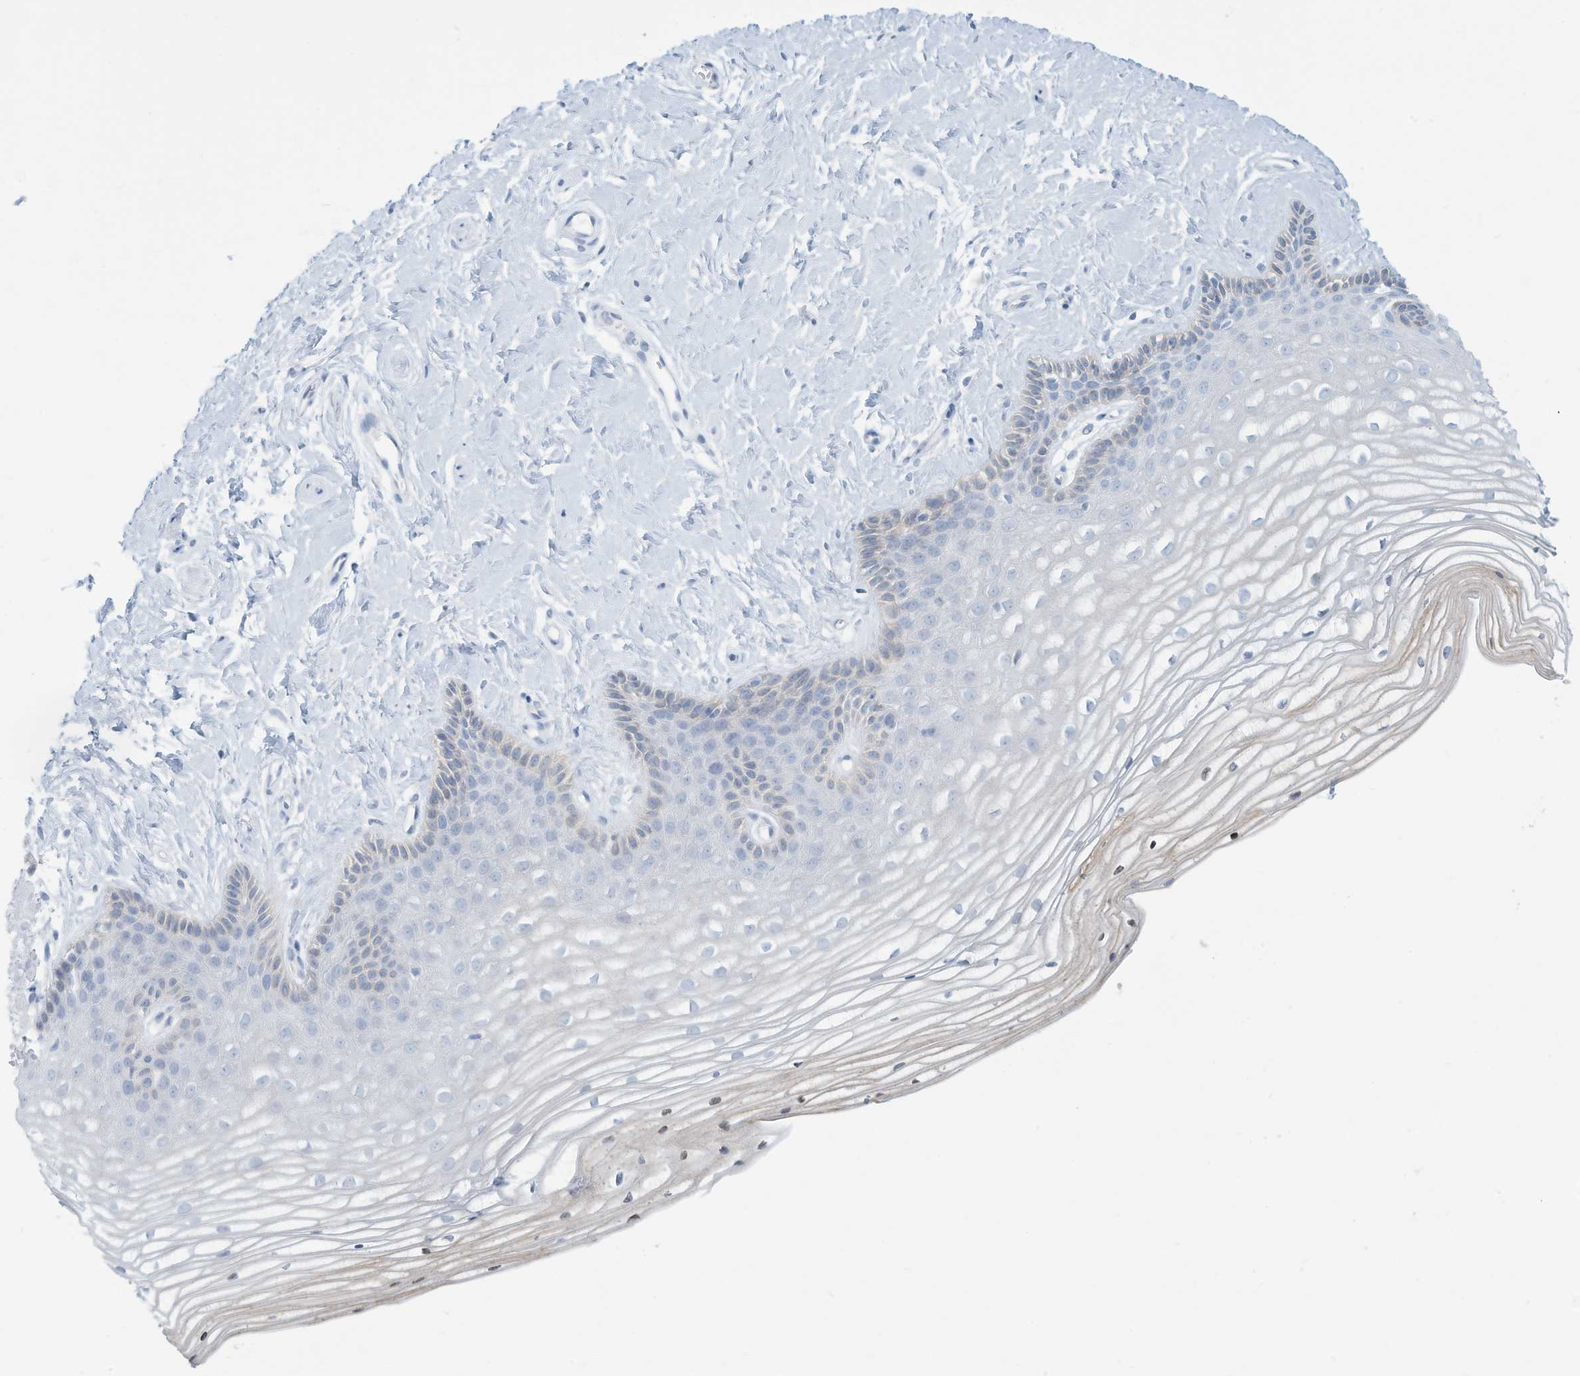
{"staining": {"intensity": "weak", "quantity": "<25%", "location": "cytoplasmic/membranous"}, "tissue": "vagina", "cell_type": "Squamous epithelial cells", "image_type": "normal", "snomed": [{"axis": "morphology", "description": "Normal tissue, NOS"}, {"axis": "topography", "description": "Vagina"}, {"axis": "topography", "description": "Cervix"}], "caption": "DAB immunohistochemical staining of normal human vagina reveals no significant positivity in squamous epithelial cells.", "gene": "ERI2", "patient": {"sex": "female", "age": 40}}